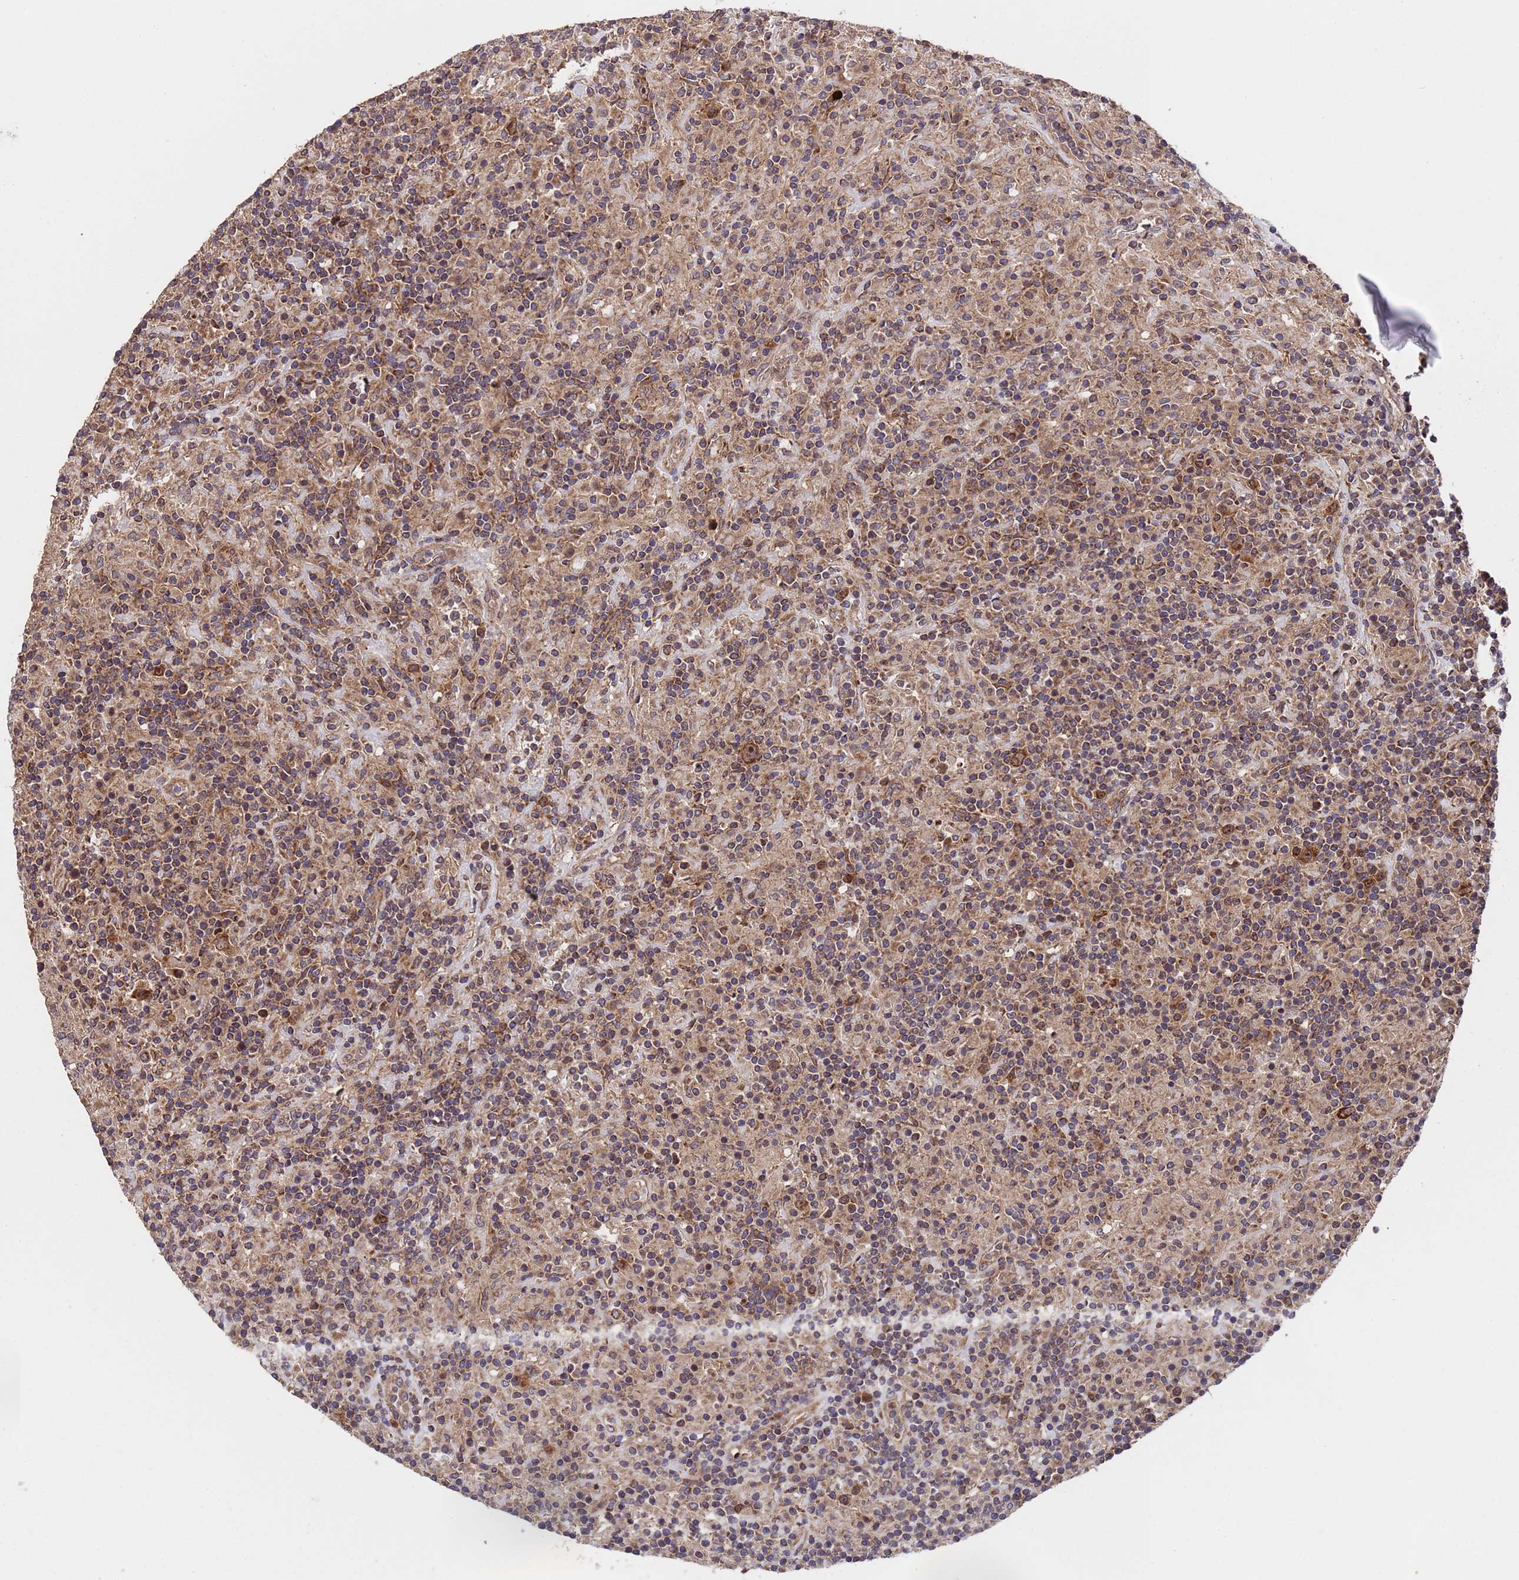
{"staining": {"intensity": "strong", "quantity": ">75%", "location": "cytoplasmic/membranous,nuclear"}, "tissue": "lymphoma", "cell_type": "Tumor cells", "image_type": "cancer", "snomed": [{"axis": "morphology", "description": "Hodgkin's disease, NOS"}, {"axis": "topography", "description": "Lymph node"}], "caption": "Hodgkin's disease tissue shows strong cytoplasmic/membranous and nuclear positivity in approximately >75% of tumor cells", "gene": "TSR3", "patient": {"sex": "male", "age": 70}}